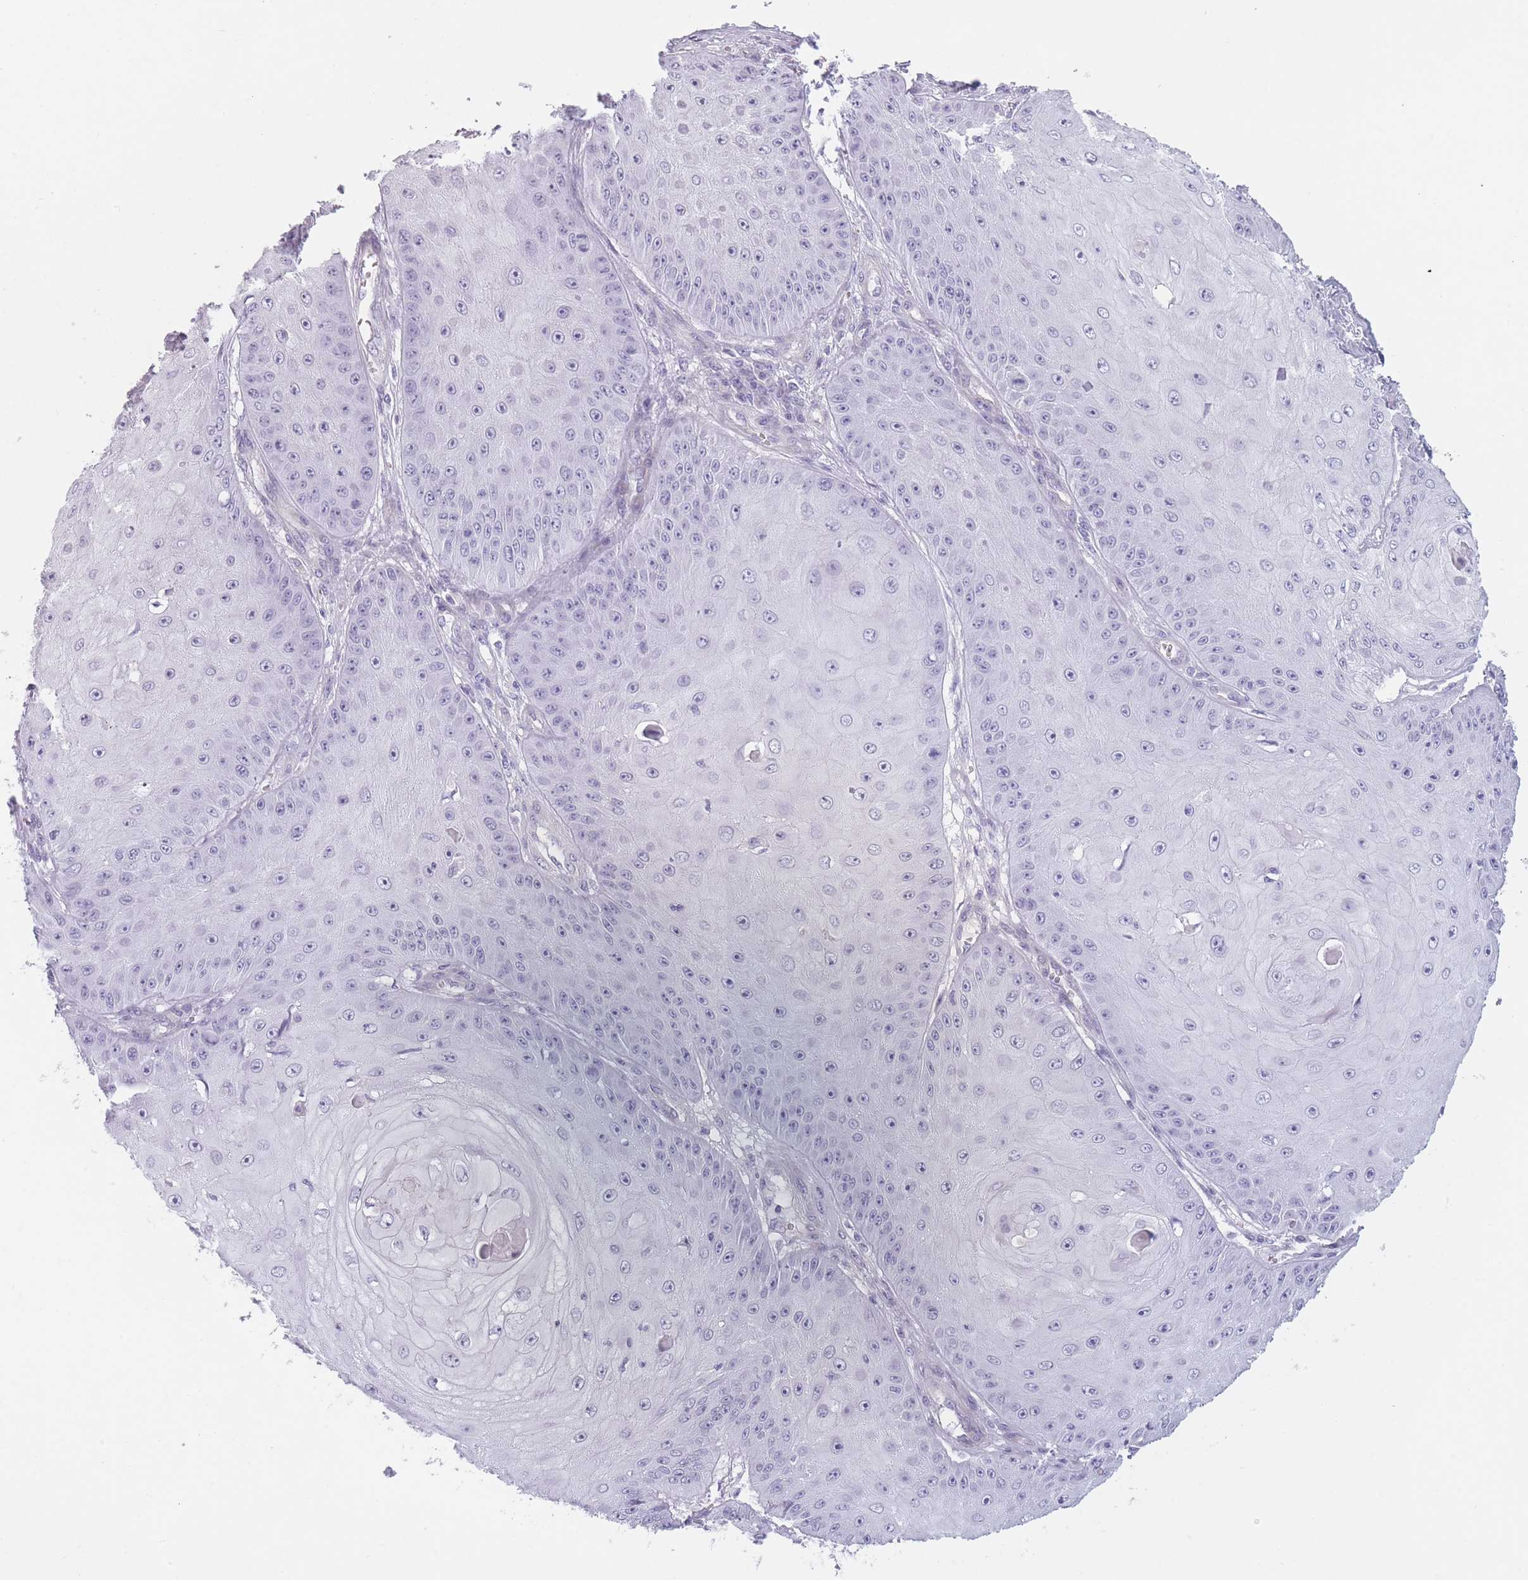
{"staining": {"intensity": "negative", "quantity": "none", "location": "none"}, "tissue": "skin cancer", "cell_type": "Tumor cells", "image_type": "cancer", "snomed": [{"axis": "morphology", "description": "Squamous cell carcinoma, NOS"}, {"axis": "topography", "description": "Skin"}], "caption": "Skin squamous cell carcinoma stained for a protein using immunohistochemistry reveals no staining tumor cells.", "gene": "GGT1", "patient": {"sex": "male", "age": 70}}